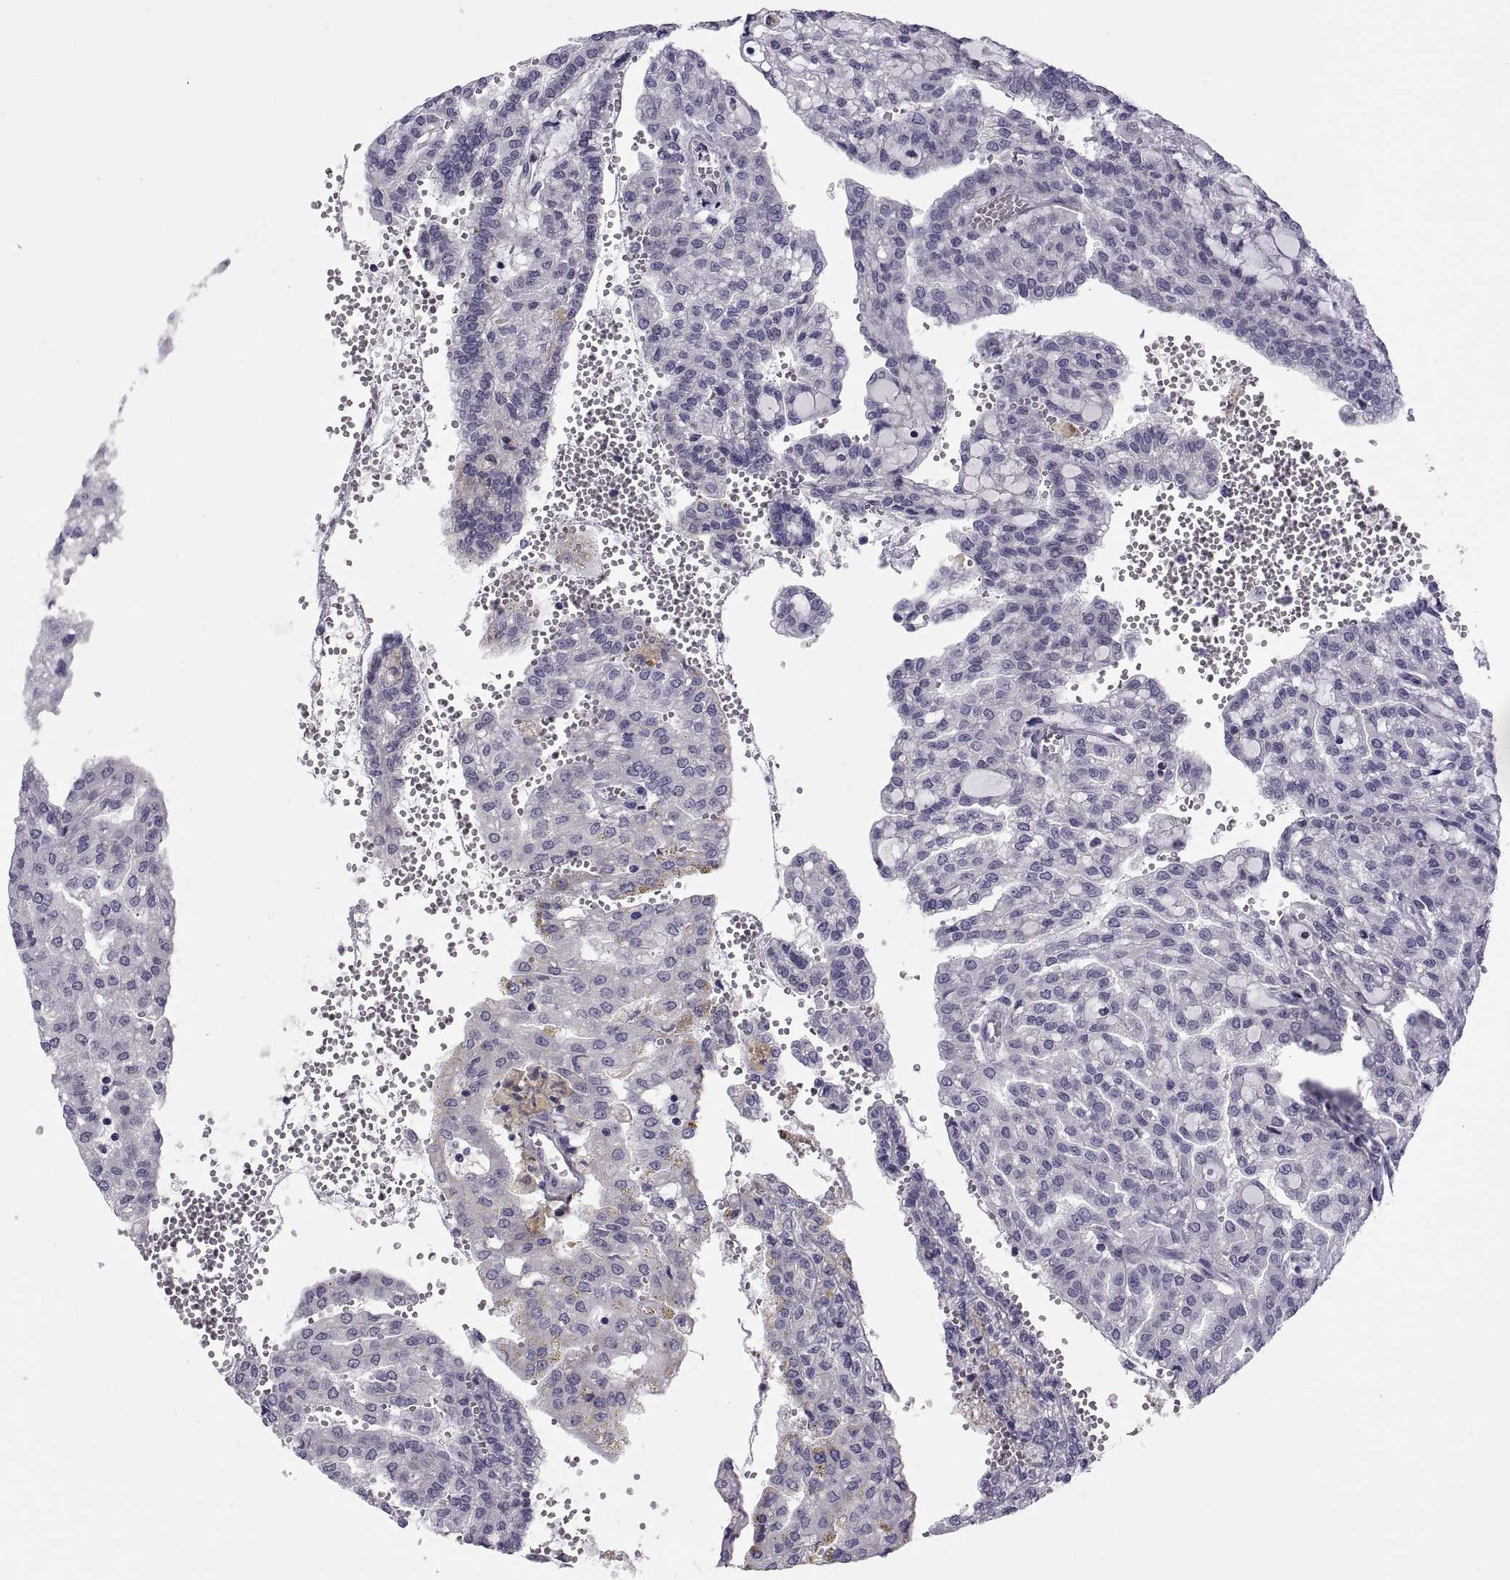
{"staining": {"intensity": "negative", "quantity": "none", "location": "none"}, "tissue": "renal cancer", "cell_type": "Tumor cells", "image_type": "cancer", "snomed": [{"axis": "morphology", "description": "Adenocarcinoma, NOS"}, {"axis": "topography", "description": "Kidney"}], "caption": "Immunohistochemistry (IHC) histopathology image of neoplastic tissue: human renal adenocarcinoma stained with DAB (3,3'-diaminobenzidine) displays no significant protein expression in tumor cells.", "gene": "TMEM158", "patient": {"sex": "male", "age": 63}}